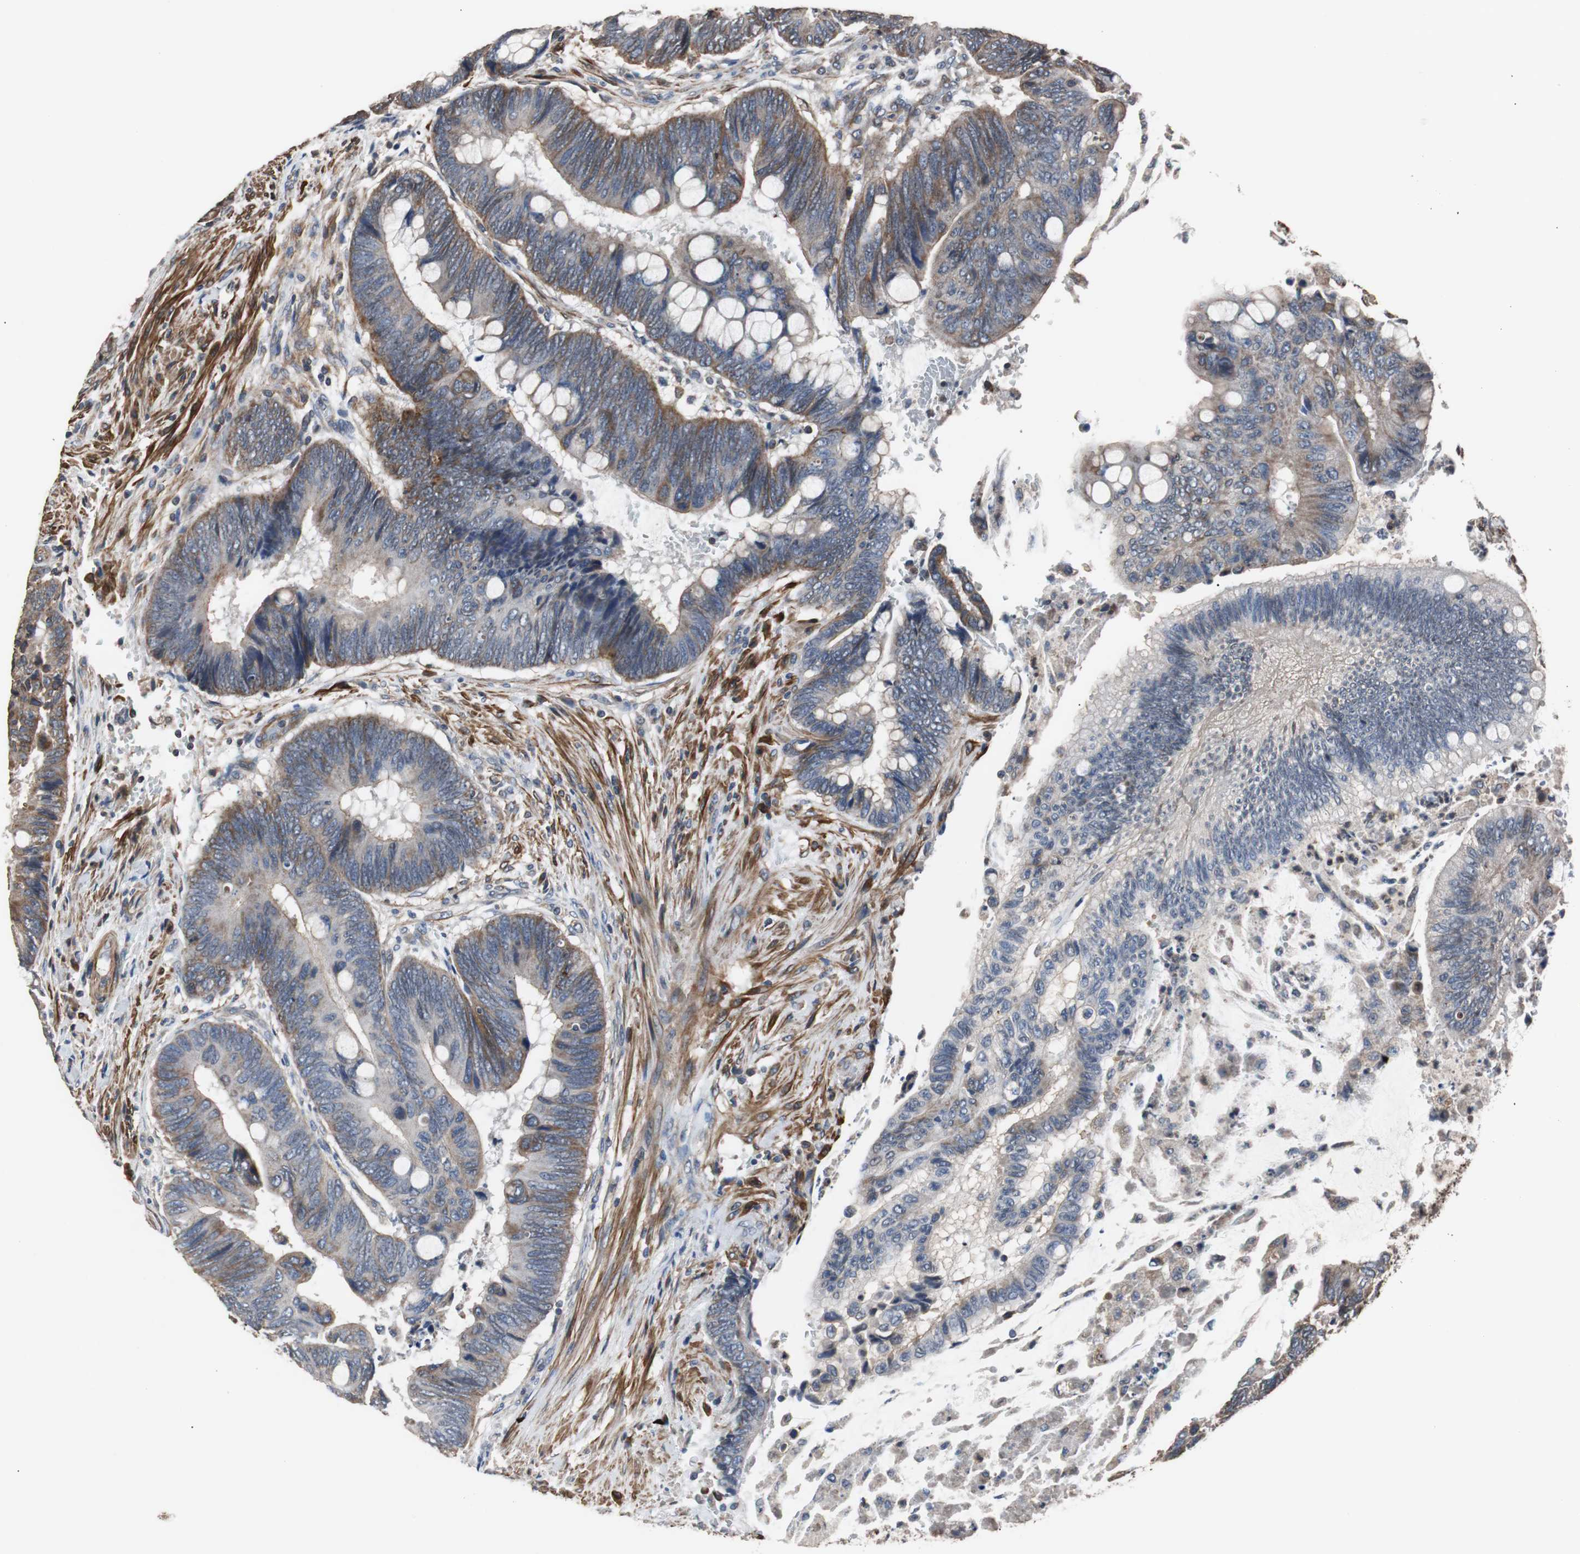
{"staining": {"intensity": "moderate", "quantity": ">75%", "location": "cytoplasmic/membranous"}, "tissue": "colorectal cancer", "cell_type": "Tumor cells", "image_type": "cancer", "snomed": [{"axis": "morphology", "description": "Normal tissue, NOS"}, {"axis": "morphology", "description": "Adenocarcinoma, NOS"}, {"axis": "topography", "description": "Rectum"}], "caption": "A brown stain shows moderate cytoplasmic/membranous positivity of a protein in human adenocarcinoma (colorectal) tumor cells. (DAB (3,3'-diaminobenzidine) IHC, brown staining for protein, blue staining for nuclei).", "gene": "PITRM1", "patient": {"sex": "male", "age": 92}}